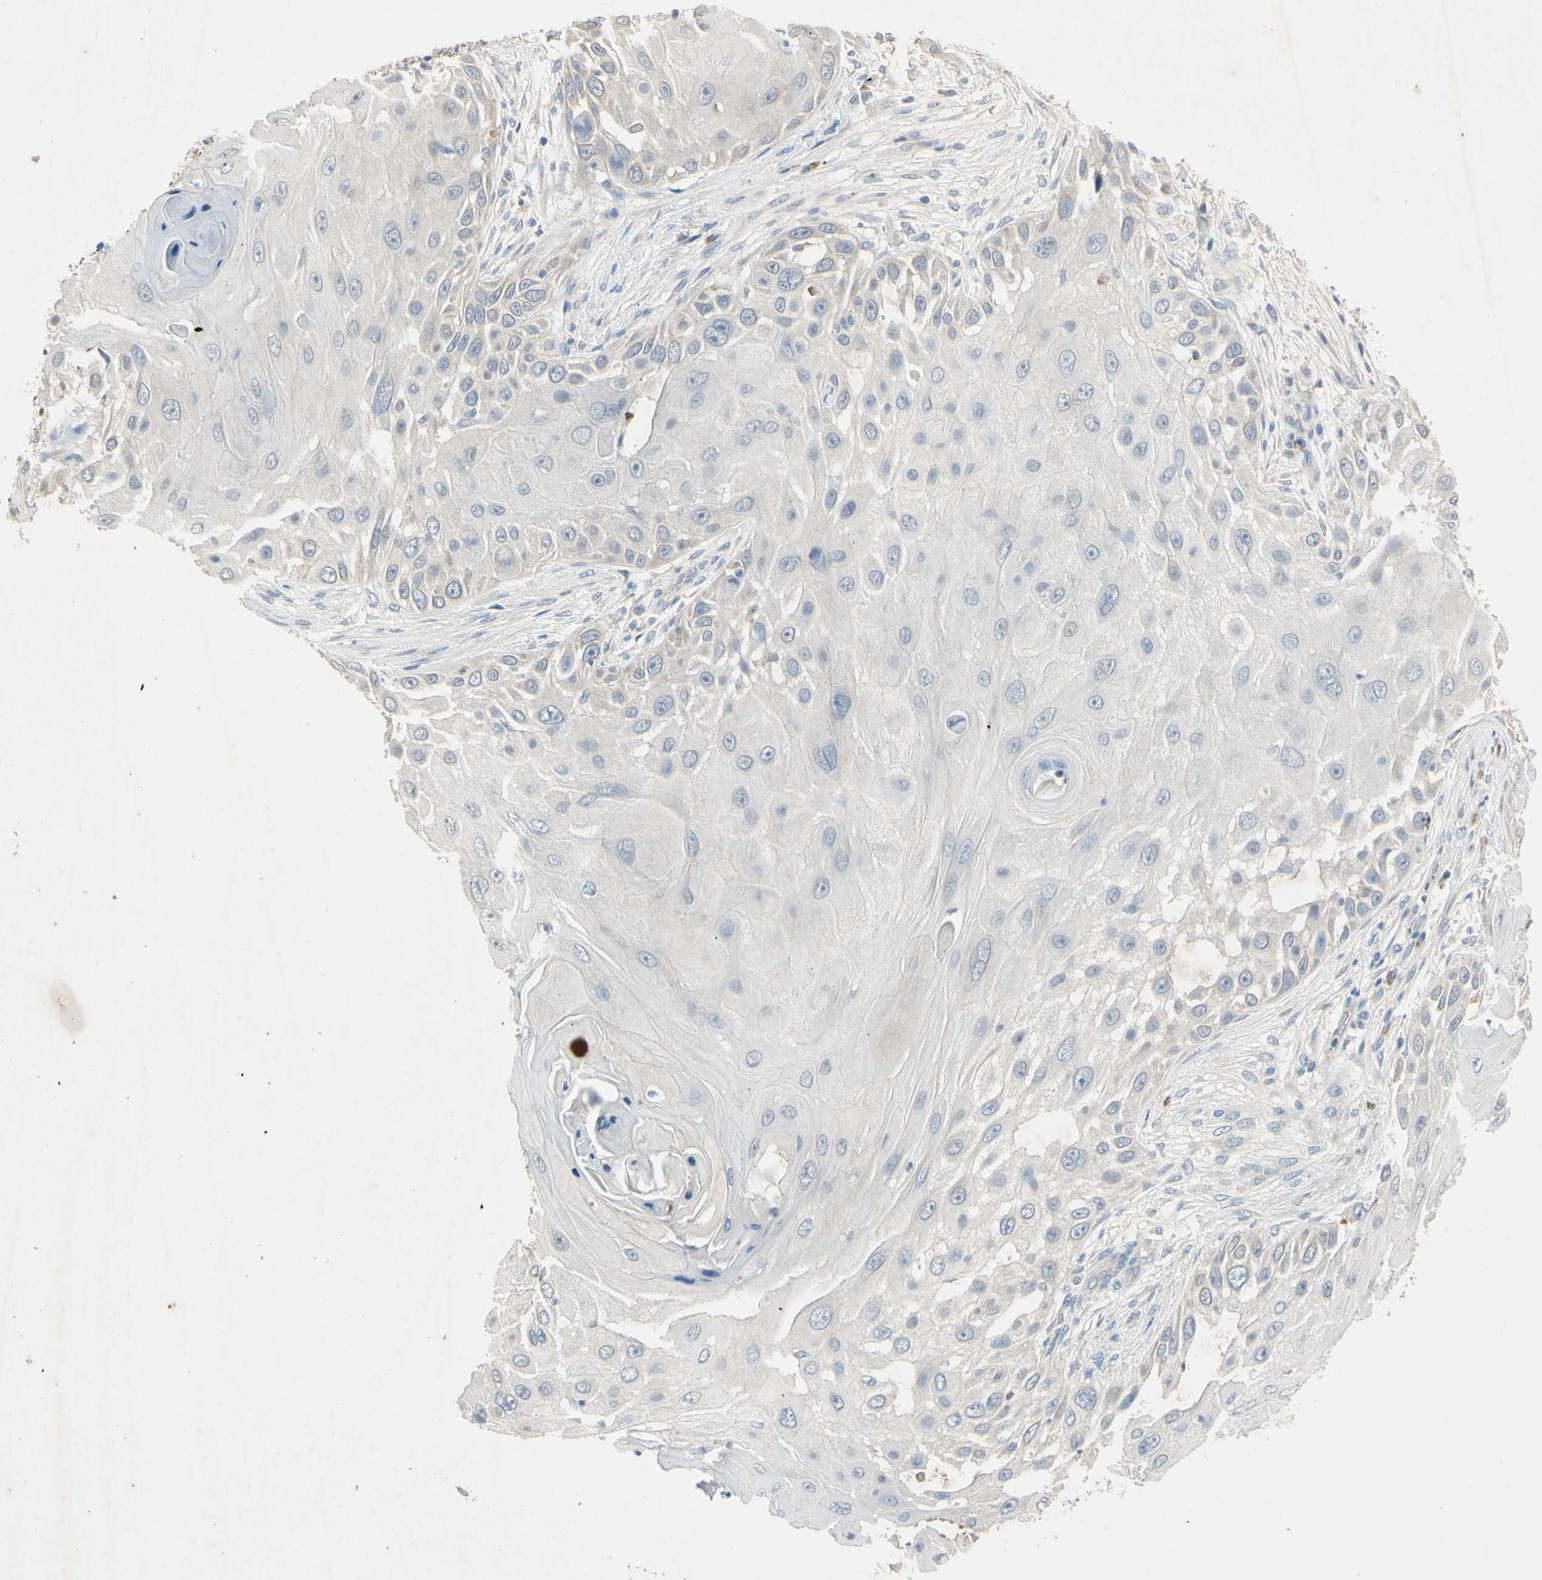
{"staining": {"intensity": "negative", "quantity": "none", "location": "none"}, "tissue": "skin cancer", "cell_type": "Tumor cells", "image_type": "cancer", "snomed": [{"axis": "morphology", "description": "Squamous cell carcinoma, NOS"}, {"axis": "topography", "description": "Skin"}], "caption": "Skin cancer was stained to show a protein in brown. There is no significant positivity in tumor cells. (Stains: DAB immunohistochemistry (IHC) with hematoxylin counter stain, Microscopy: brightfield microscopy at high magnification).", "gene": "AATK", "patient": {"sex": "female", "age": 44}}